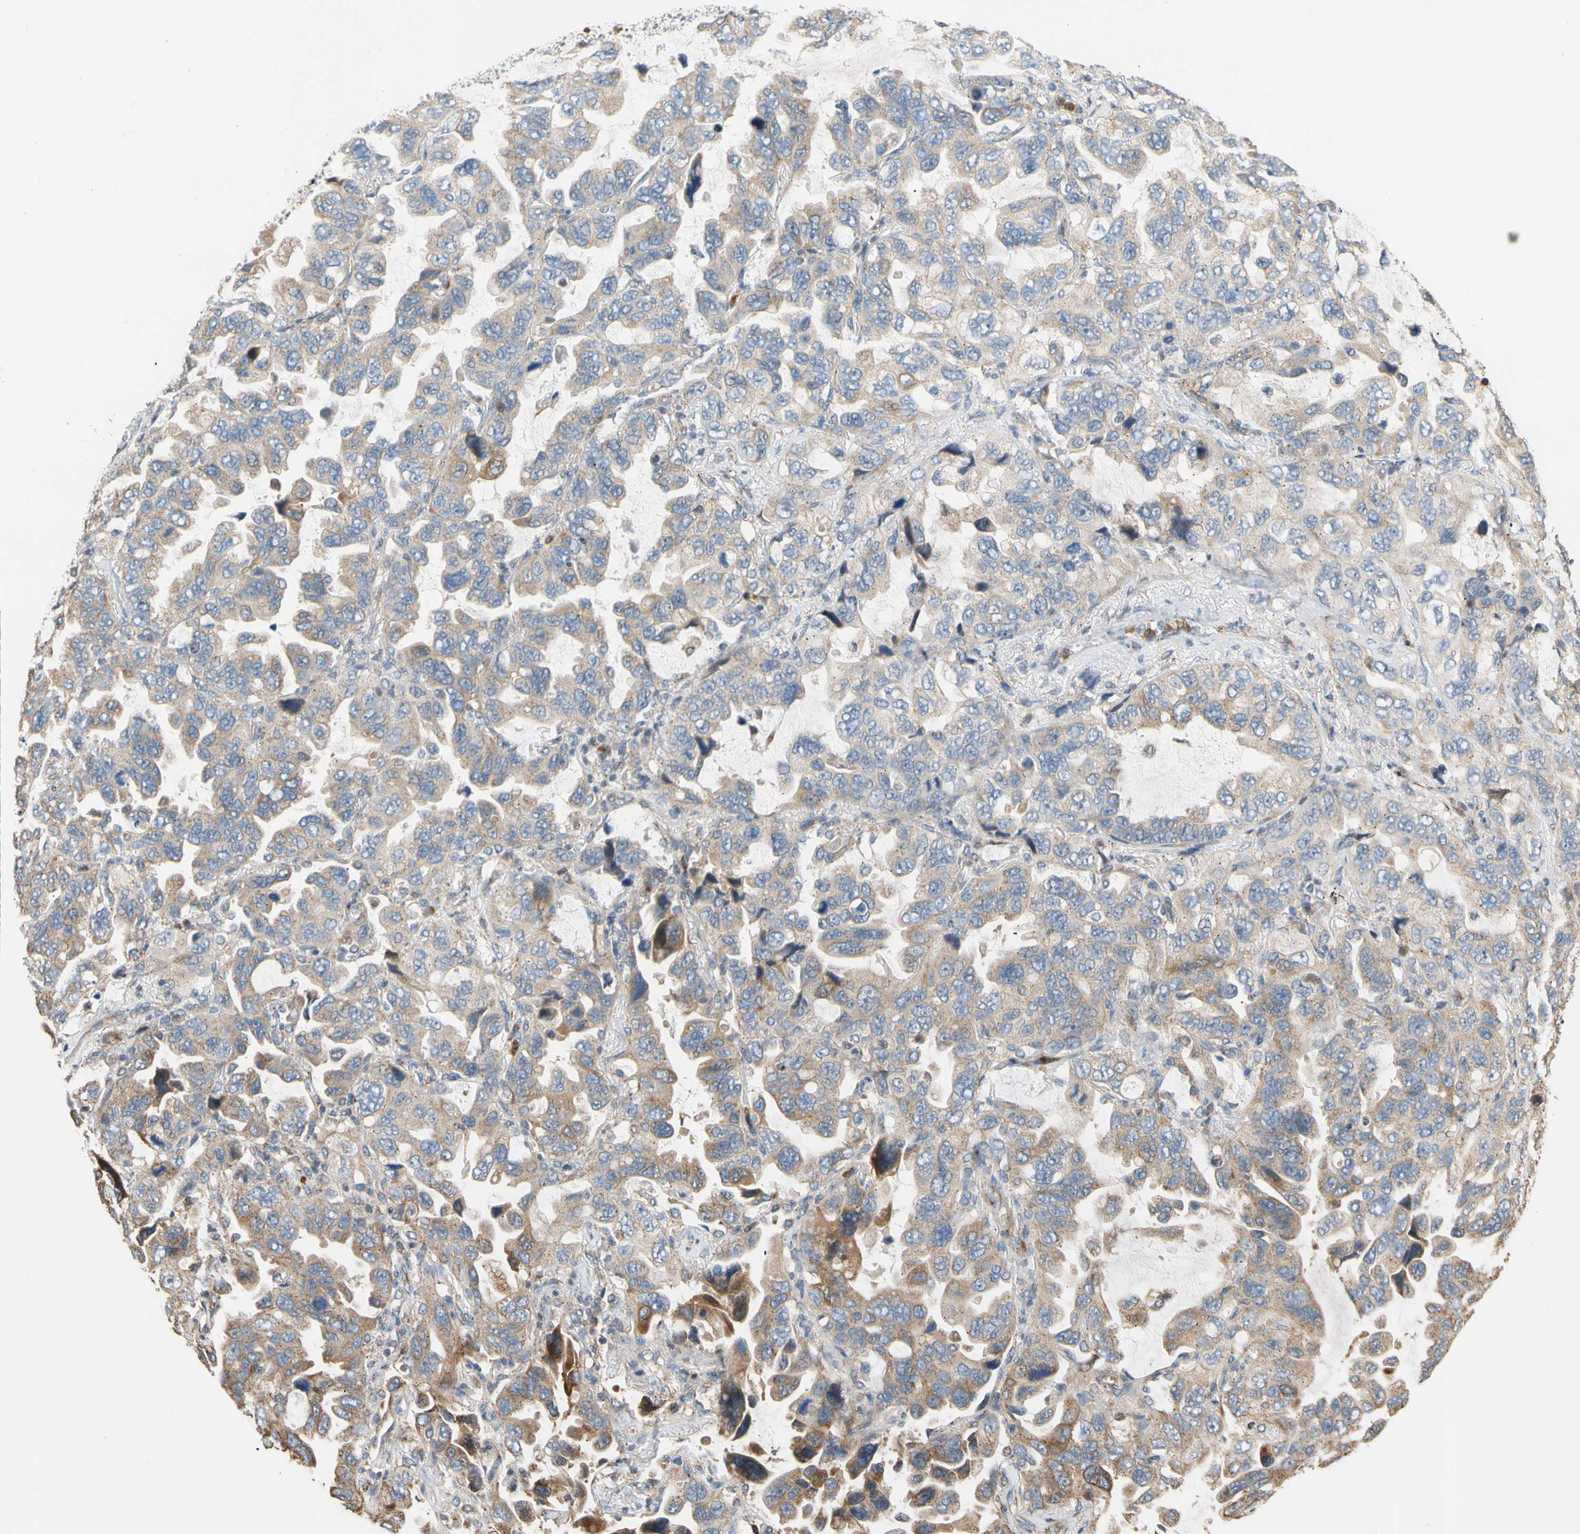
{"staining": {"intensity": "weak", "quantity": ">75%", "location": "cytoplasmic/membranous"}, "tissue": "lung cancer", "cell_type": "Tumor cells", "image_type": "cancer", "snomed": [{"axis": "morphology", "description": "Squamous cell carcinoma, NOS"}, {"axis": "topography", "description": "Lung"}], "caption": "Immunohistochemistry (IHC) staining of lung cancer, which displays low levels of weak cytoplasmic/membranous expression in about >75% of tumor cells indicating weak cytoplasmic/membranous protein expression. The staining was performed using DAB (brown) for protein detection and nuclei were counterstained in hematoxylin (blue).", "gene": "IP6K2", "patient": {"sex": "female", "age": 73}}